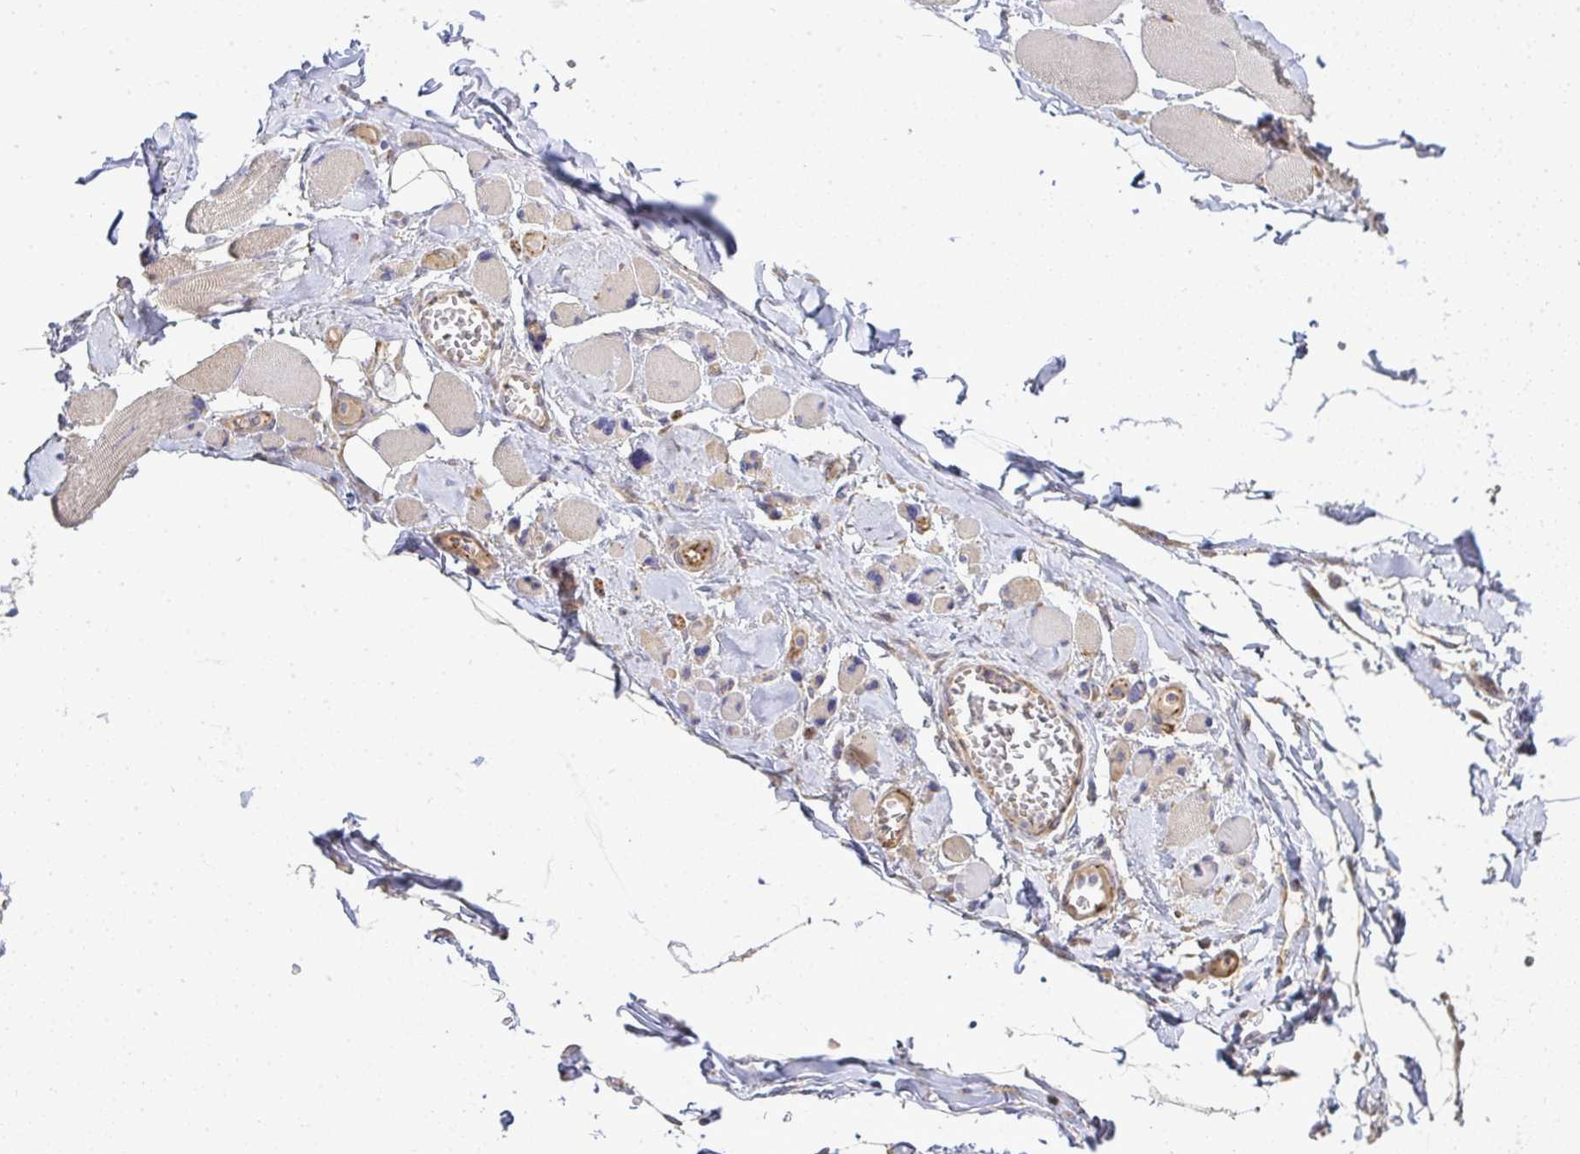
{"staining": {"intensity": "weak", "quantity": "<25%", "location": "cytoplasmic/membranous"}, "tissue": "skeletal muscle", "cell_type": "Myocytes", "image_type": "normal", "snomed": [{"axis": "morphology", "description": "Normal tissue, NOS"}, {"axis": "topography", "description": "Skeletal muscle"}], "caption": "High power microscopy histopathology image of an IHC photomicrograph of benign skeletal muscle, revealing no significant expression in myocytes.", "gene": "B4GALT6", "patient": {"sex": "female", "age": 75}}